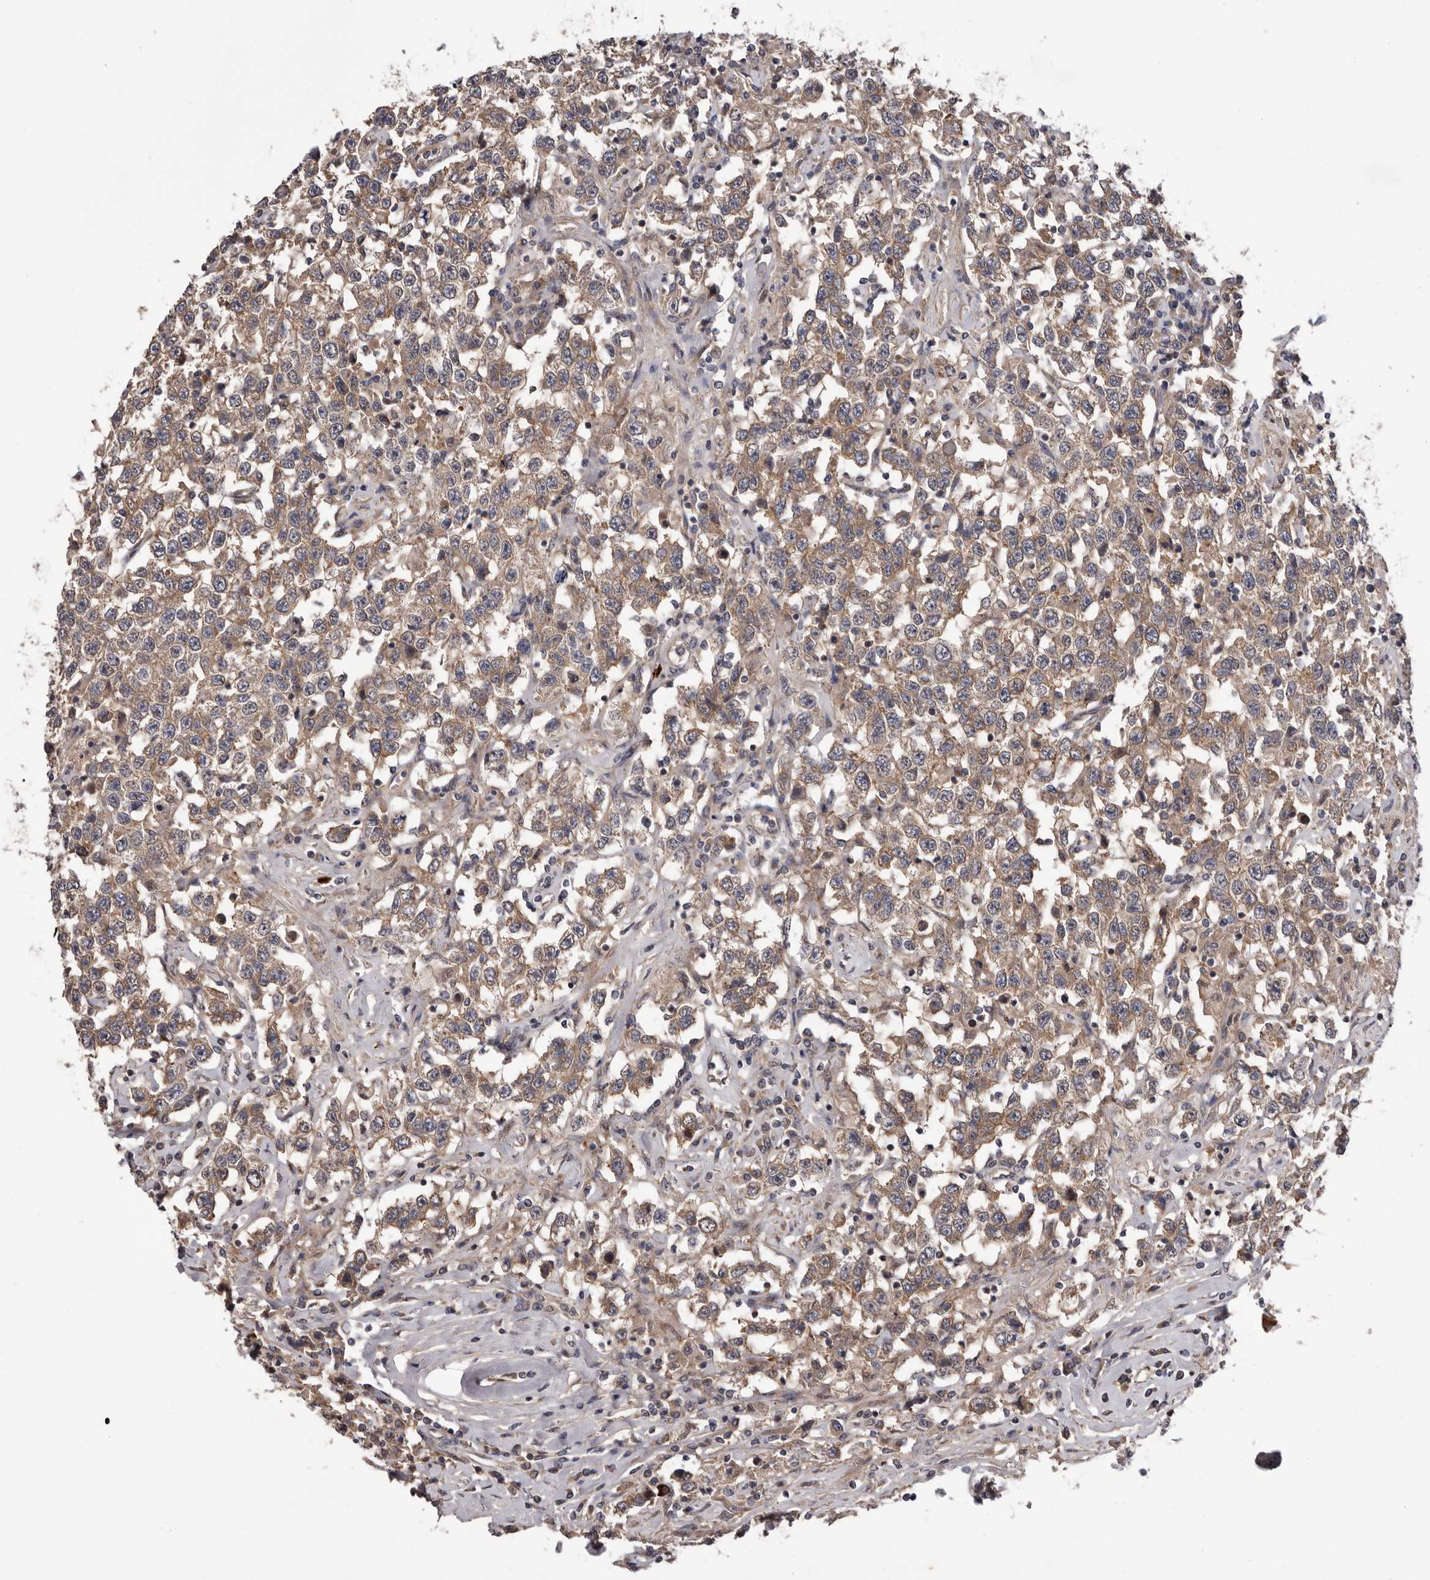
{"staining": {"intensity": "moderate", "quantity": ">75%", "location": "cytoplasmic/membranous"}, "tissue": "testis cancer", "cell_type": "Tumor cells", "image_type": "cancer", "snomed": [{"axis": "morphology", "description": "Seminoma, NOS"}, {"axis": "topography", "description": "Testis"}], "caption": "IHC of human testis cancer displays medium levels of moderate cytoplasmic/membranous positivity in approximately >75% of tumor cells.", "gene": "PRKD1", "patient": {"sex": "male", "age": 41}}